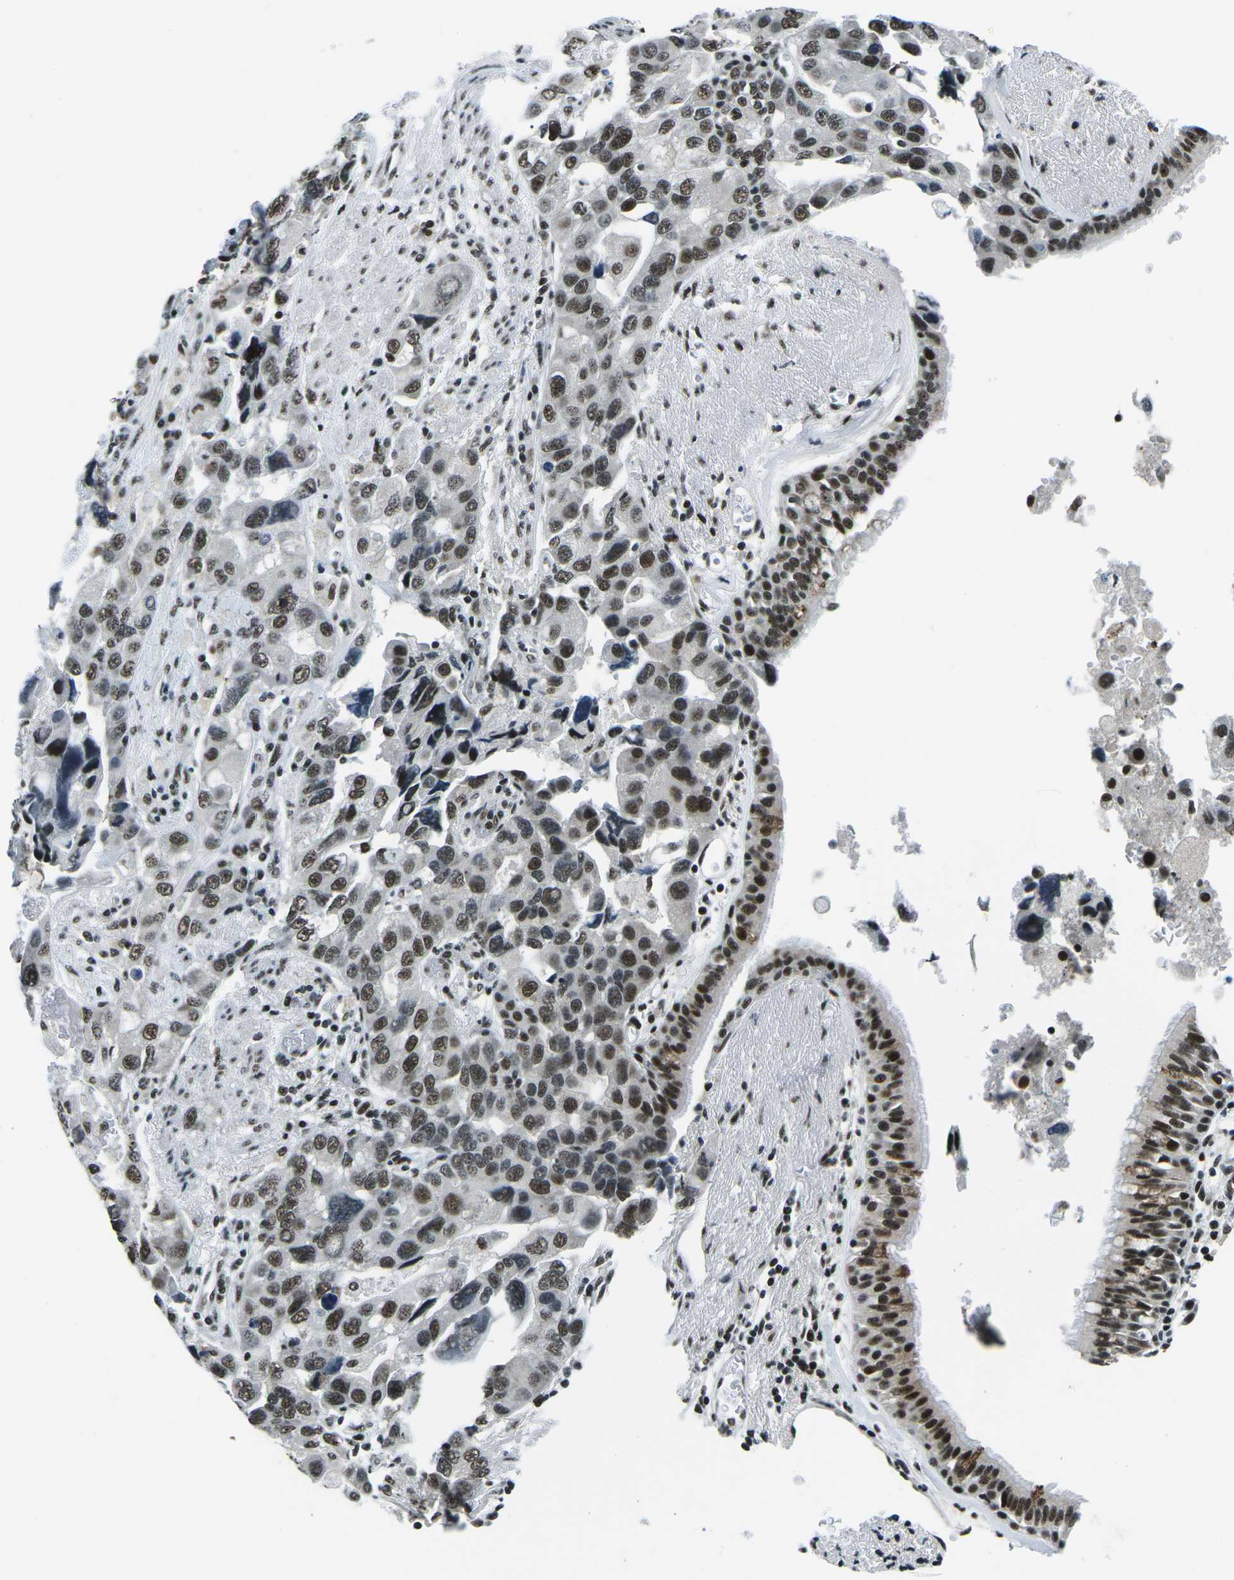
{"staining": {"intensity": "strong", "quantity": ">75%", "location": "nuclear"}, "tissue": "bronchus", "cell_type": "Respiratory epithelial cells", "image_type": "normal", "snomed": [{"axis": "morphology", "description": "Normal tissue, NOS"}, {"axis": "morphology", "description": "Adenocarcinoma, NOS"}, {"axis": "morphology", "description": "Adenocarcinoma, metastatic, NOS"}, {"axis": "topography", "description": "Lymph node"}, {"axis": "topography", "description": "Bronchus"}, {"axis": "topography", "description": "Lung"}], "caption": "Immunohistochemical staining of unremarkable bronchus demonstrates >75% levels of strong nuclear protein staining in approximately >75% of respiratory epithelial cells. The staining is performed using DAB brown chromogen to label protein expression. The nuclei are counter-stained blue using hematoxylin.", "gene": "RBL2", "patient": {"sex": "female", "age": 54}}